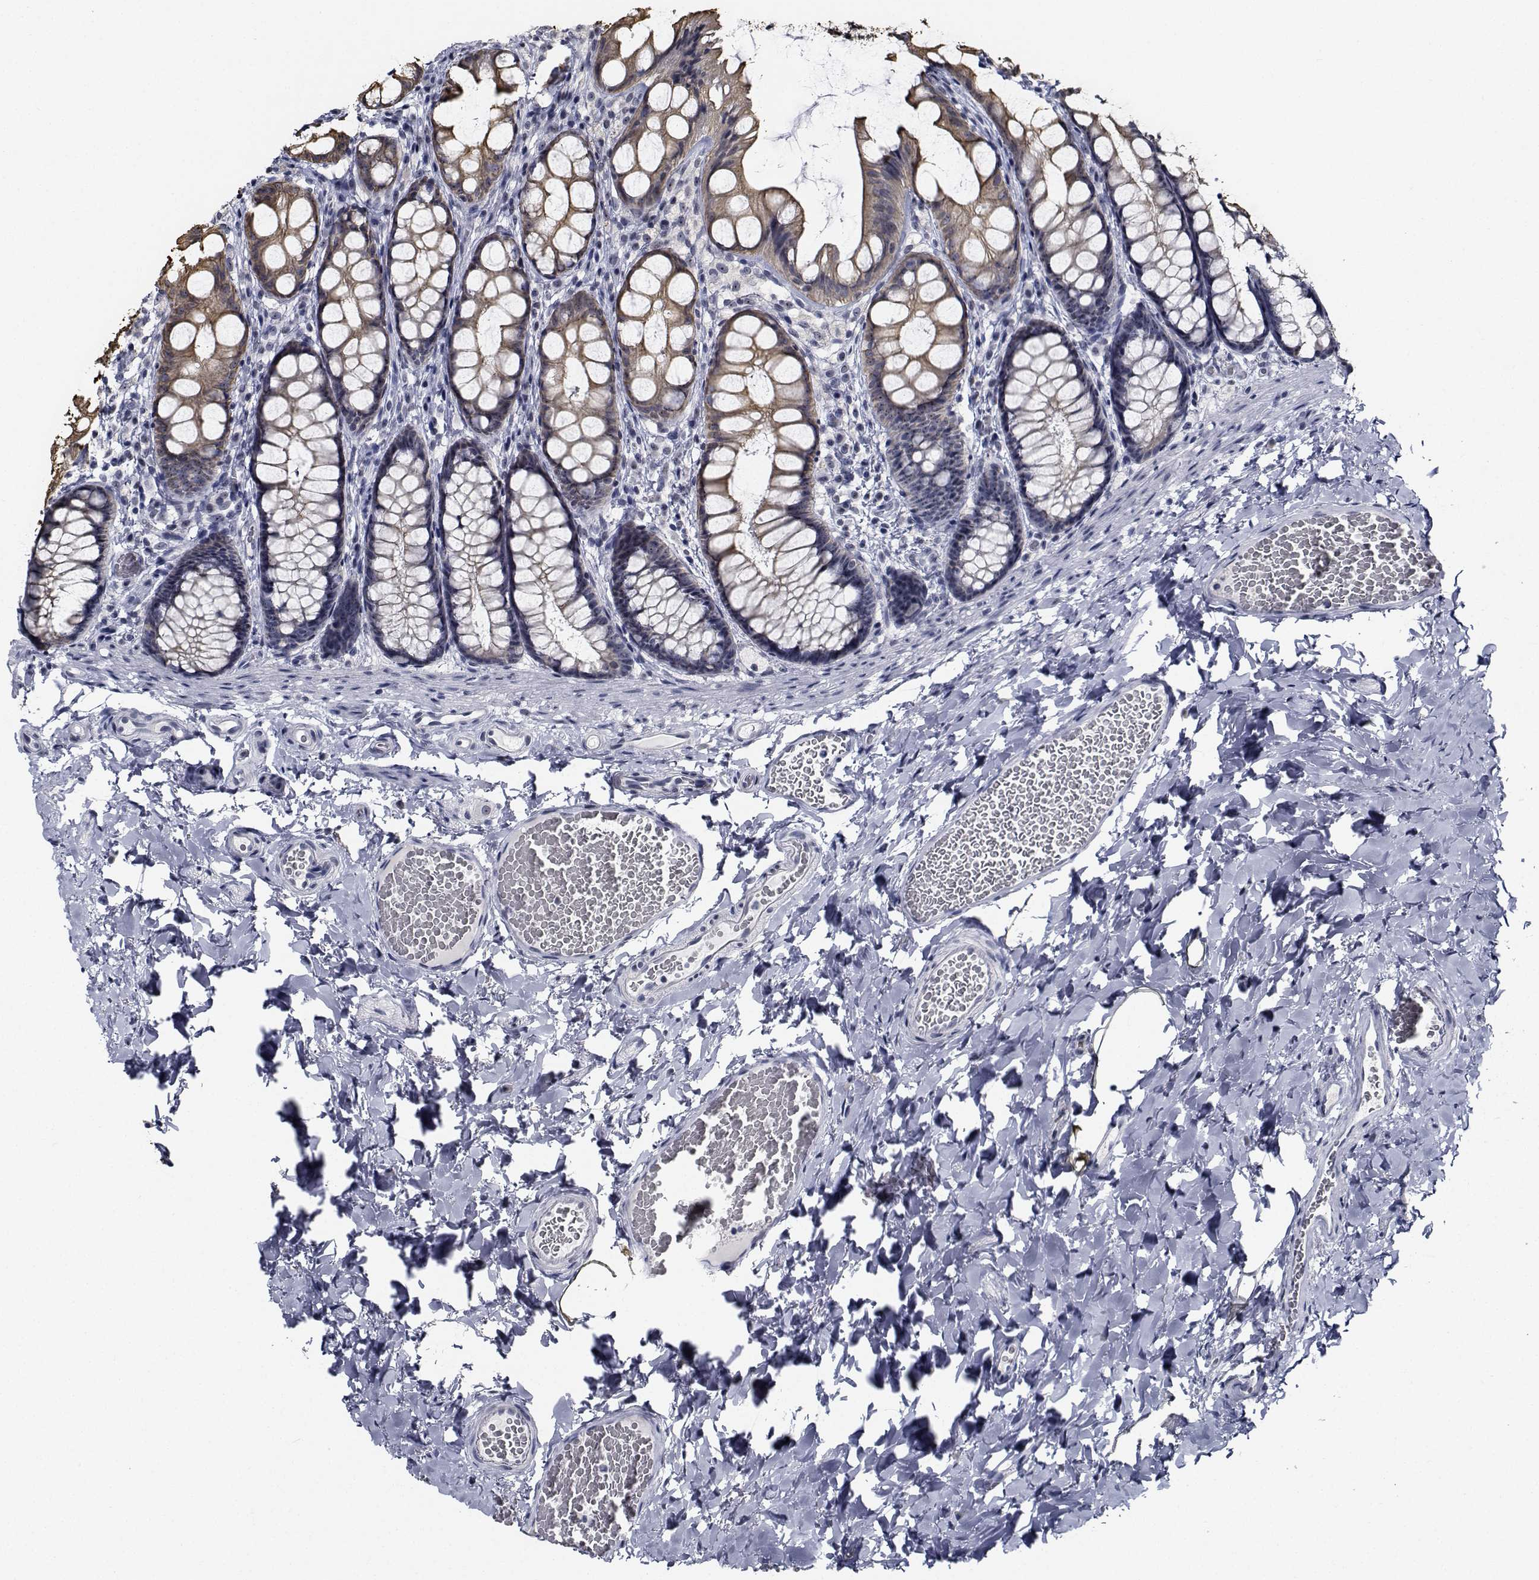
{"staining": {"intensity": "negative", "quantity": "none", "location": "none"}, "tissue": "colon", "cell_type": "Endothelial cells", "image_type": "normal", "snomed": [{"axis": "morphology", "description": "Normal tissue, NOS"}, {"axis": "topography", "description": "Colon"}], "caption": "Colon stained for a protein using immunohistochemistry (IHC) displays no positivity endothelial cells.", "gene": "NVL", "patient": {"sex": "male", "age": 47}}